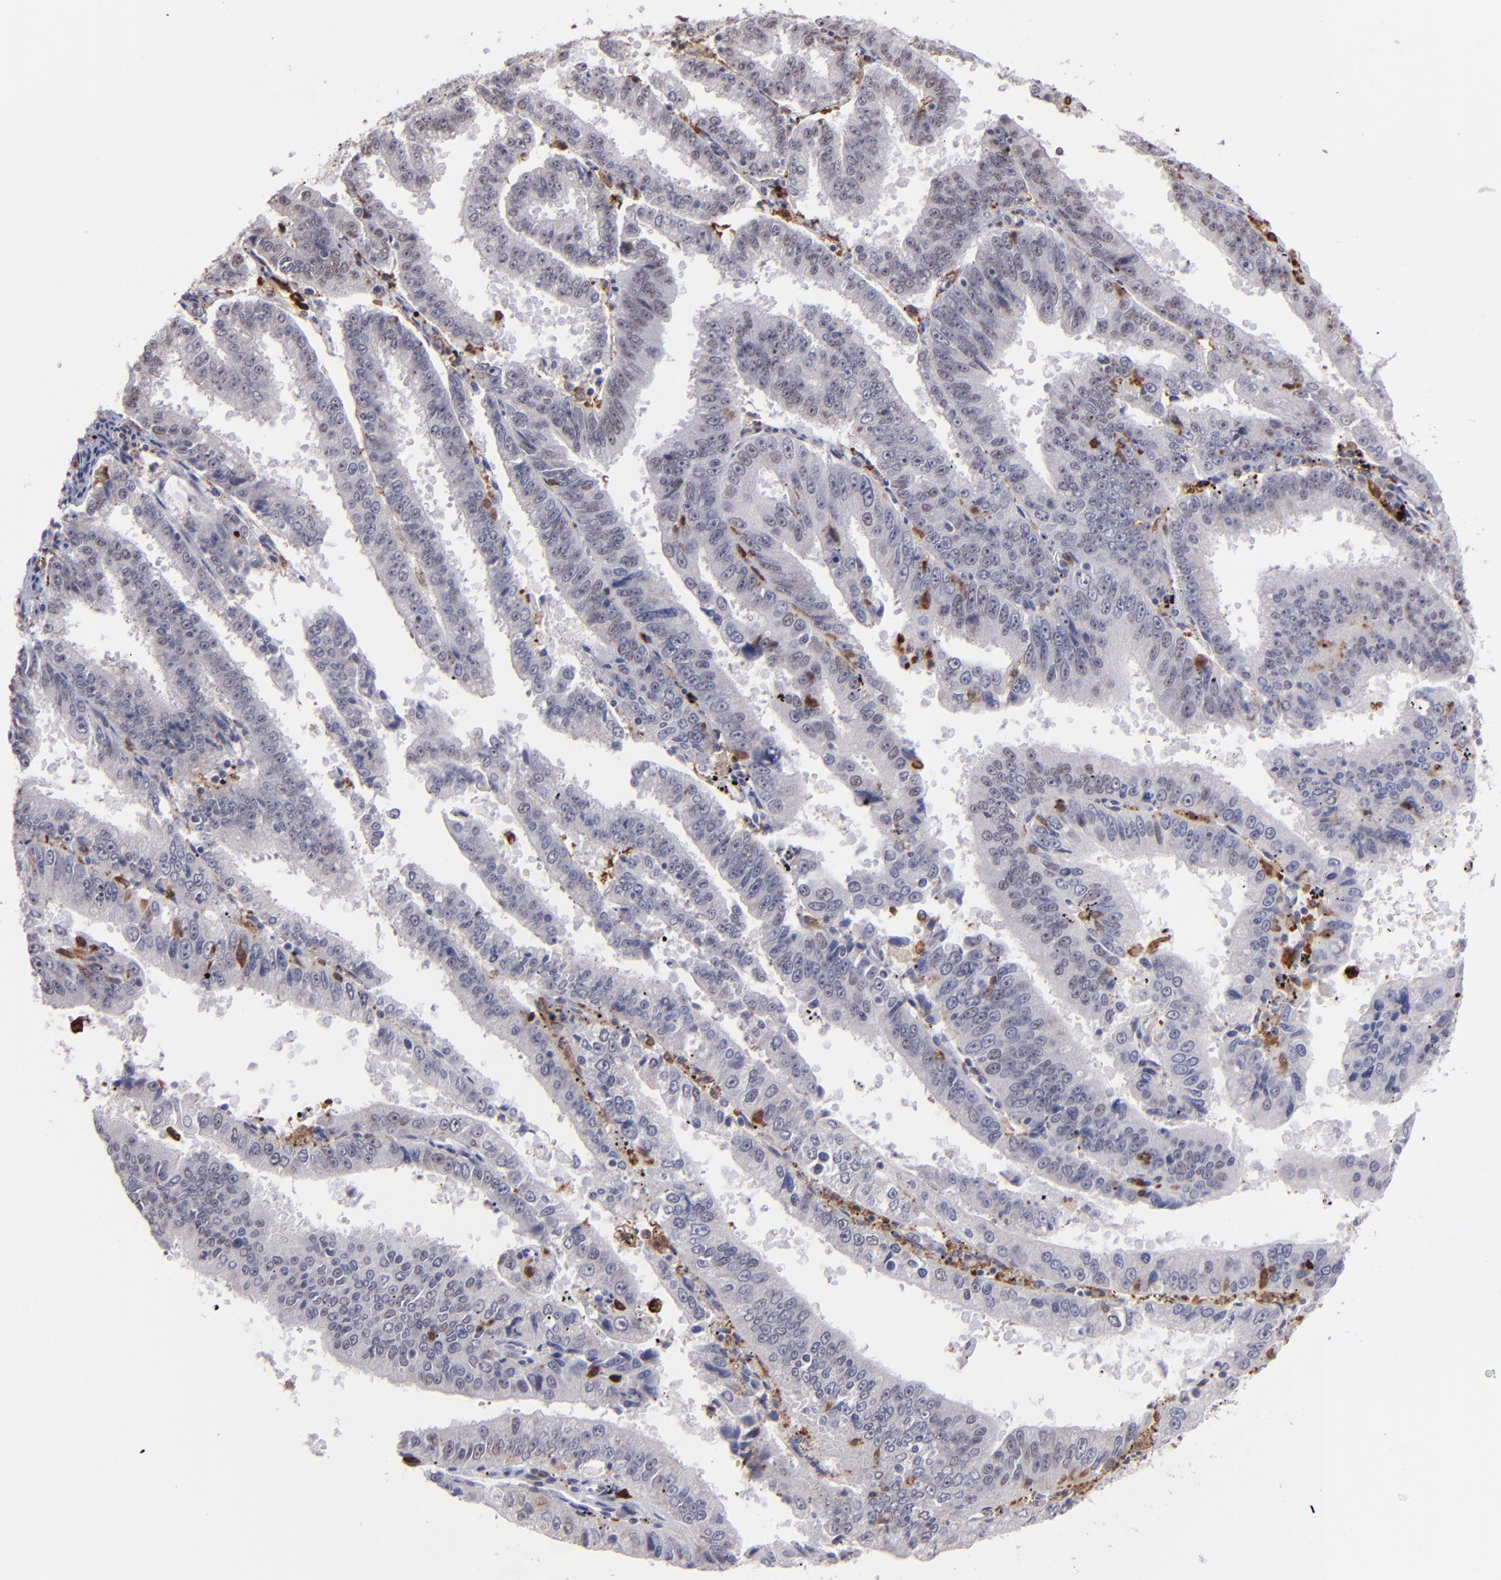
{"staining": {"intensity": "negative", "quantity": "none", "location": "none"}, "tissue": "endometrial cancer", "cell_type": "Tumor cells", "image_type": "cancer", "snomed": [{"axis": "morphology", "description": "Adenocarcinoma, NOS"}, {"axis": "topography", "description": "Endometrium"}], "caption": "Endometrial cancer (adenocarcinoma) was stained to show a protein in brown. There is no significant positivity in tumor cells.", "gene": "NCF2", "patient": {"sex": "female", "age": 66}}